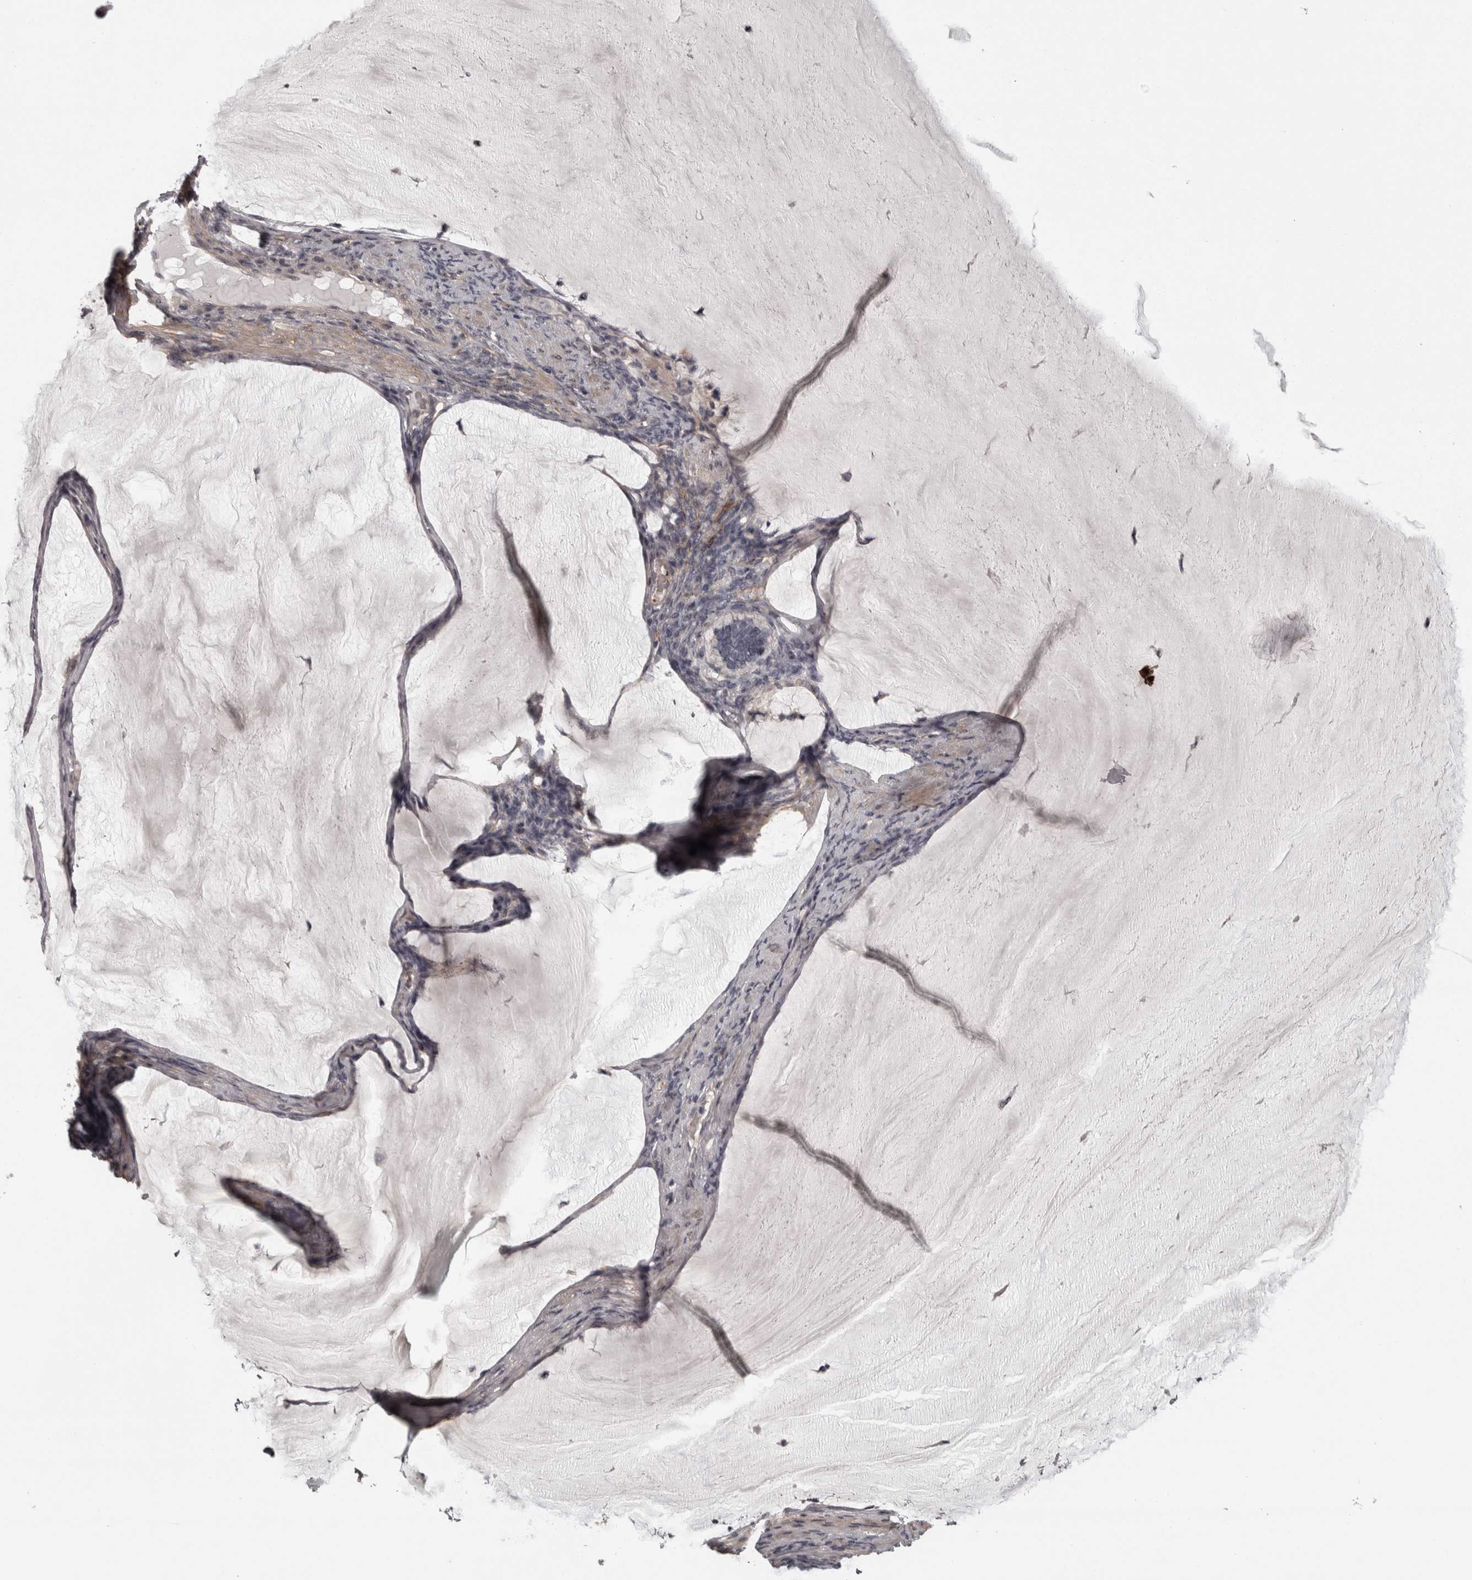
{"staining": {"intensity": "negative", "quantity": "none", "location": "none"}, "tissue": "ovarian cancer", "cell_type": "Tumor cells", "image_type": "cancer", "snomed": [{"axis": "morphology", "description": "Cystadenocarcinoma, mucinous, NOS"}, {"axis": "topography", "description": "Ovary"}], "caption": "High power microscopy micrograph of an immunohistochemistry micrograph of ovarian cancer (mucinous cystadenocarcinoma), revealing no significant positivity in tumor cells. (DAB IHC with hematoxylin counter stain).", "gene": "RSU1", "patient": {"sex": "female", "age": 61}}